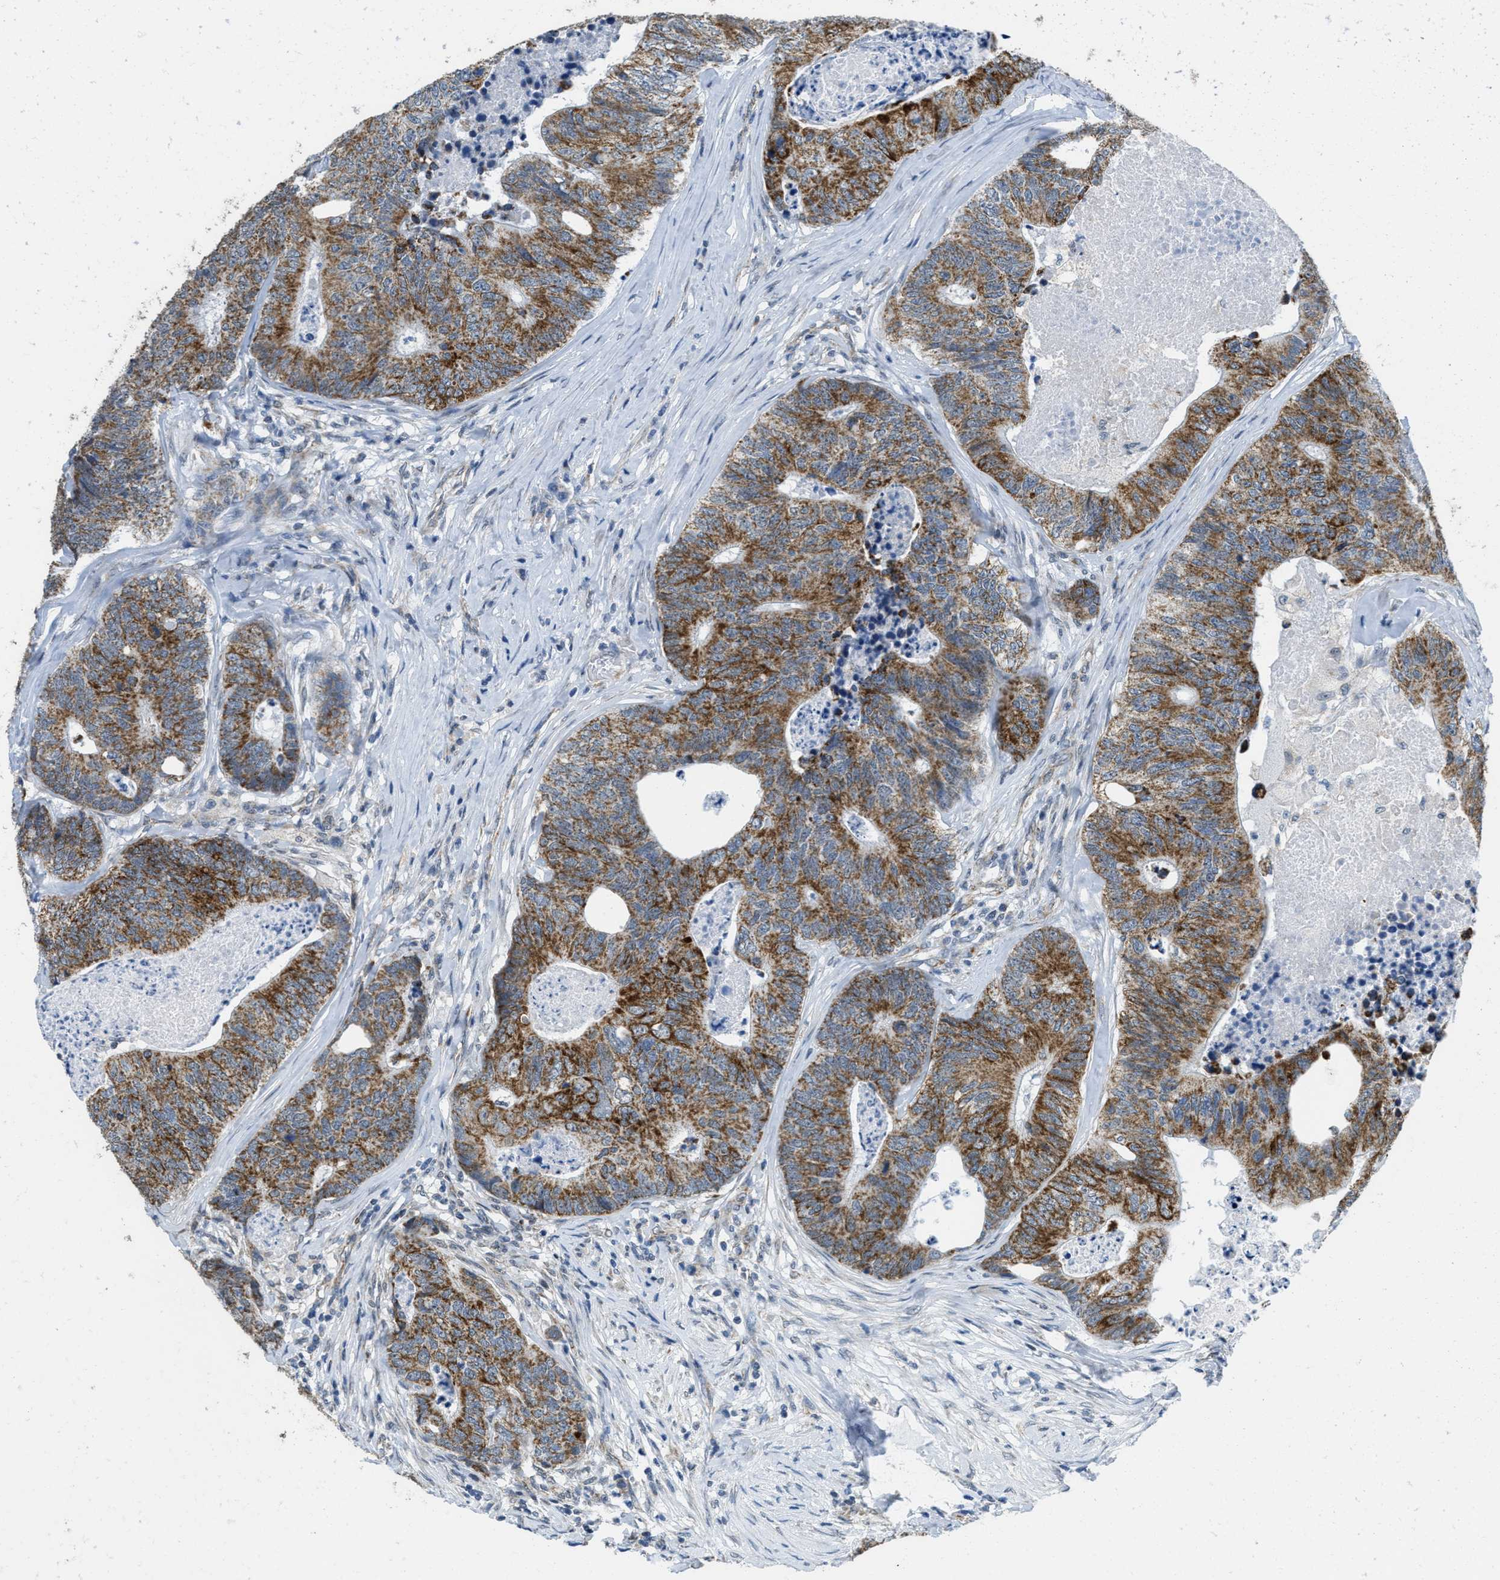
{"staining": {"intensity": "moderate", "quantity": ">75%", "location": "cytoplasmic/membranous"}, "tissue": "colorectal cancer", "cell_type": "Tumor cells", "image_type": "cancer", "snomed": [{"axis": "morphology", "description": "Adenocarcinoma, NOS"}, {"axis": "topography", "description": "Colon"}], "caption": "Tumor cells show medium levels of moderate cytoplasmic/membranous staining in approximately >75% of cells in human adenocarcinoma (colorectal).", "gene": "TOMM70", "patient": {"sex": "female", "age": 67}}